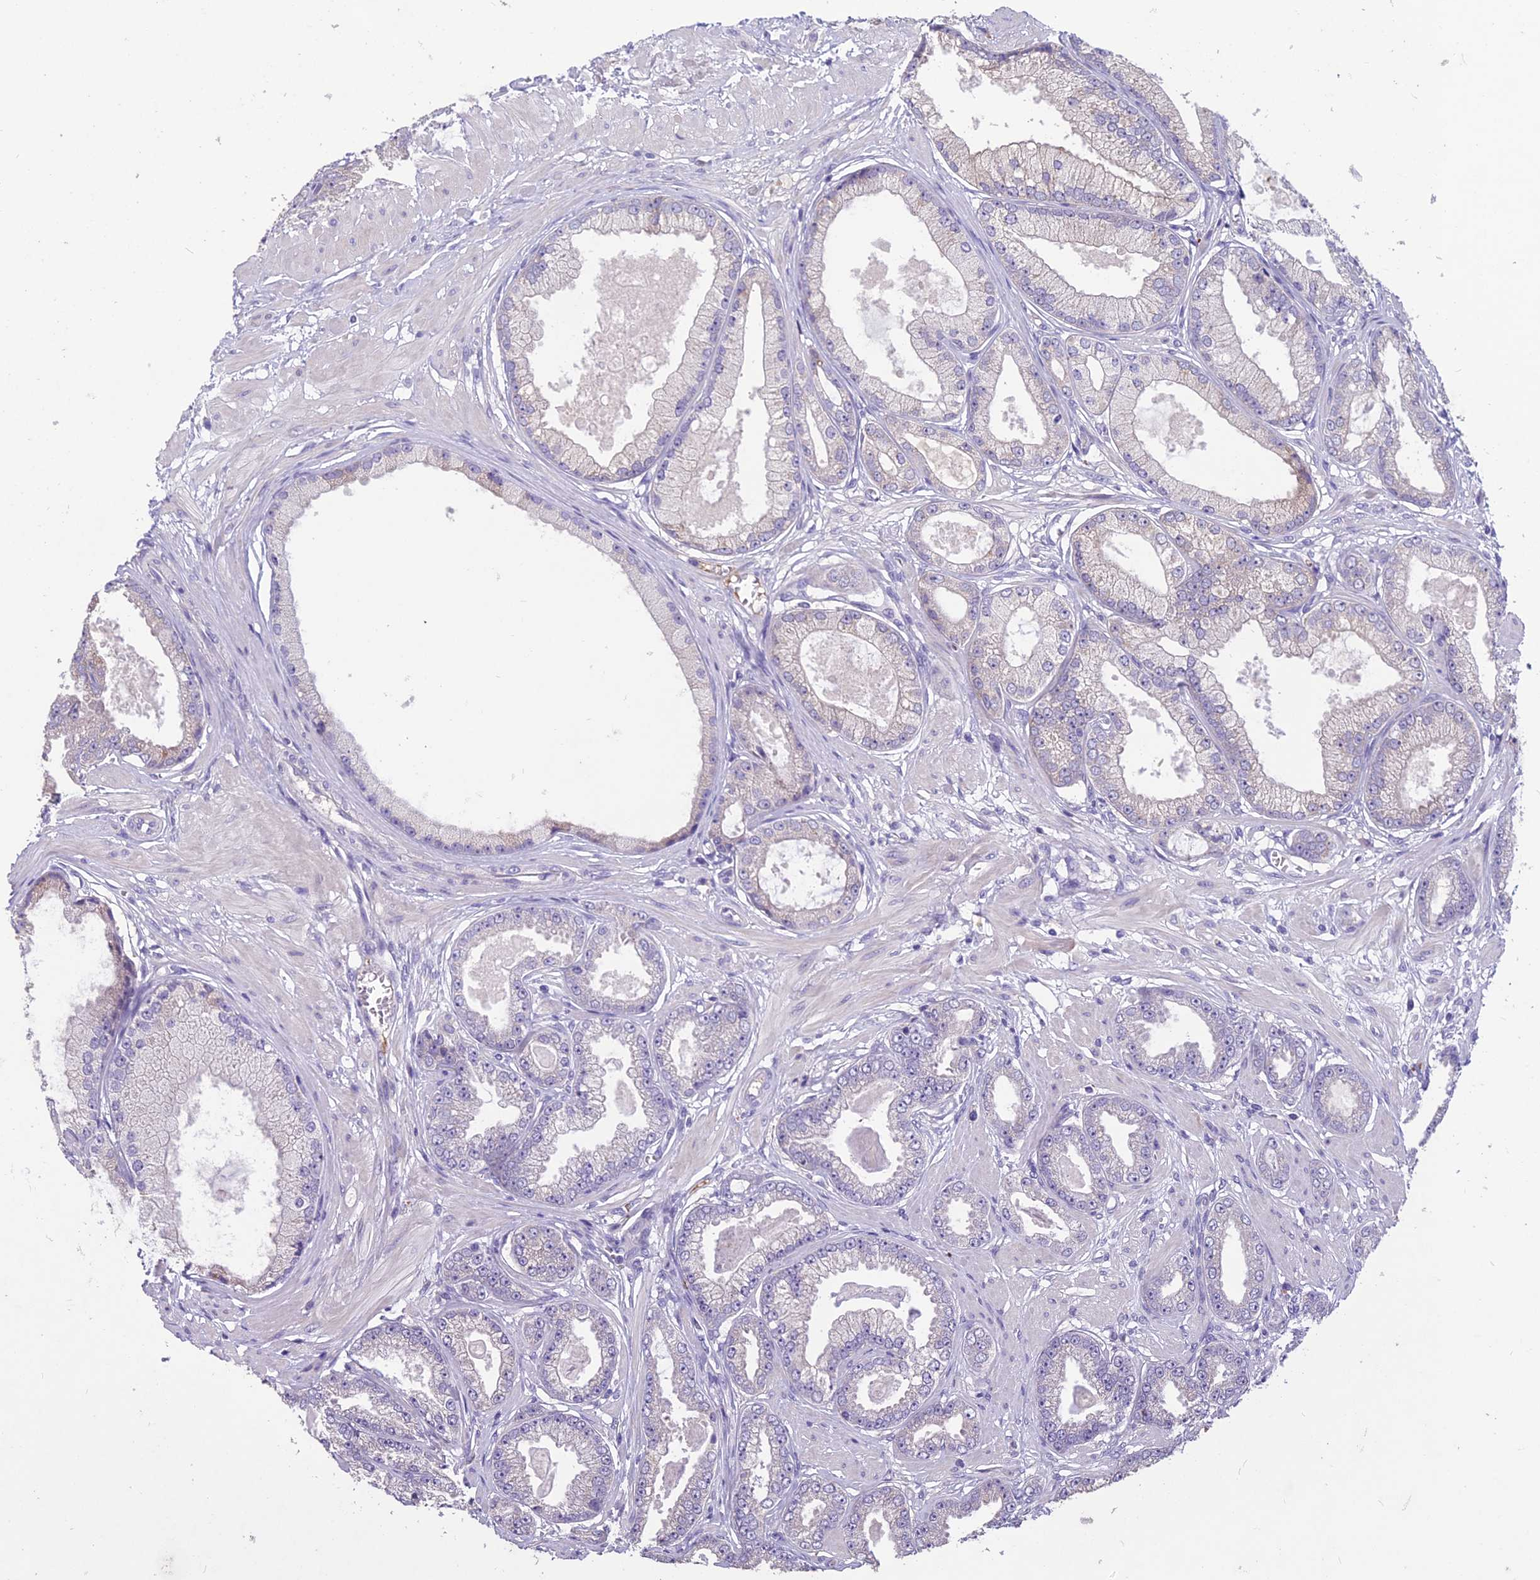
{"staining": {"intensity": "negative", "quantity": "none", "location": "none"}, "tissue": "prostate cancer", "cell_type": "Tumor cells", "image_type": "cancer", "snomed": [{"axis": "morphology", "description": "Adenocarcinoma, Low grade"}, {"axis": "topography", "description": "Prostate"}], "caption": "High power microscopy photomicrograph of an immunohistochemistry (IHC) photomicrograph of prostate cancer (low-grade adenocarcinoma), revealing no significant staining in tumor cells.", "gene": "CEACAM16", "patient": {"sex": "male", "age": 64}}